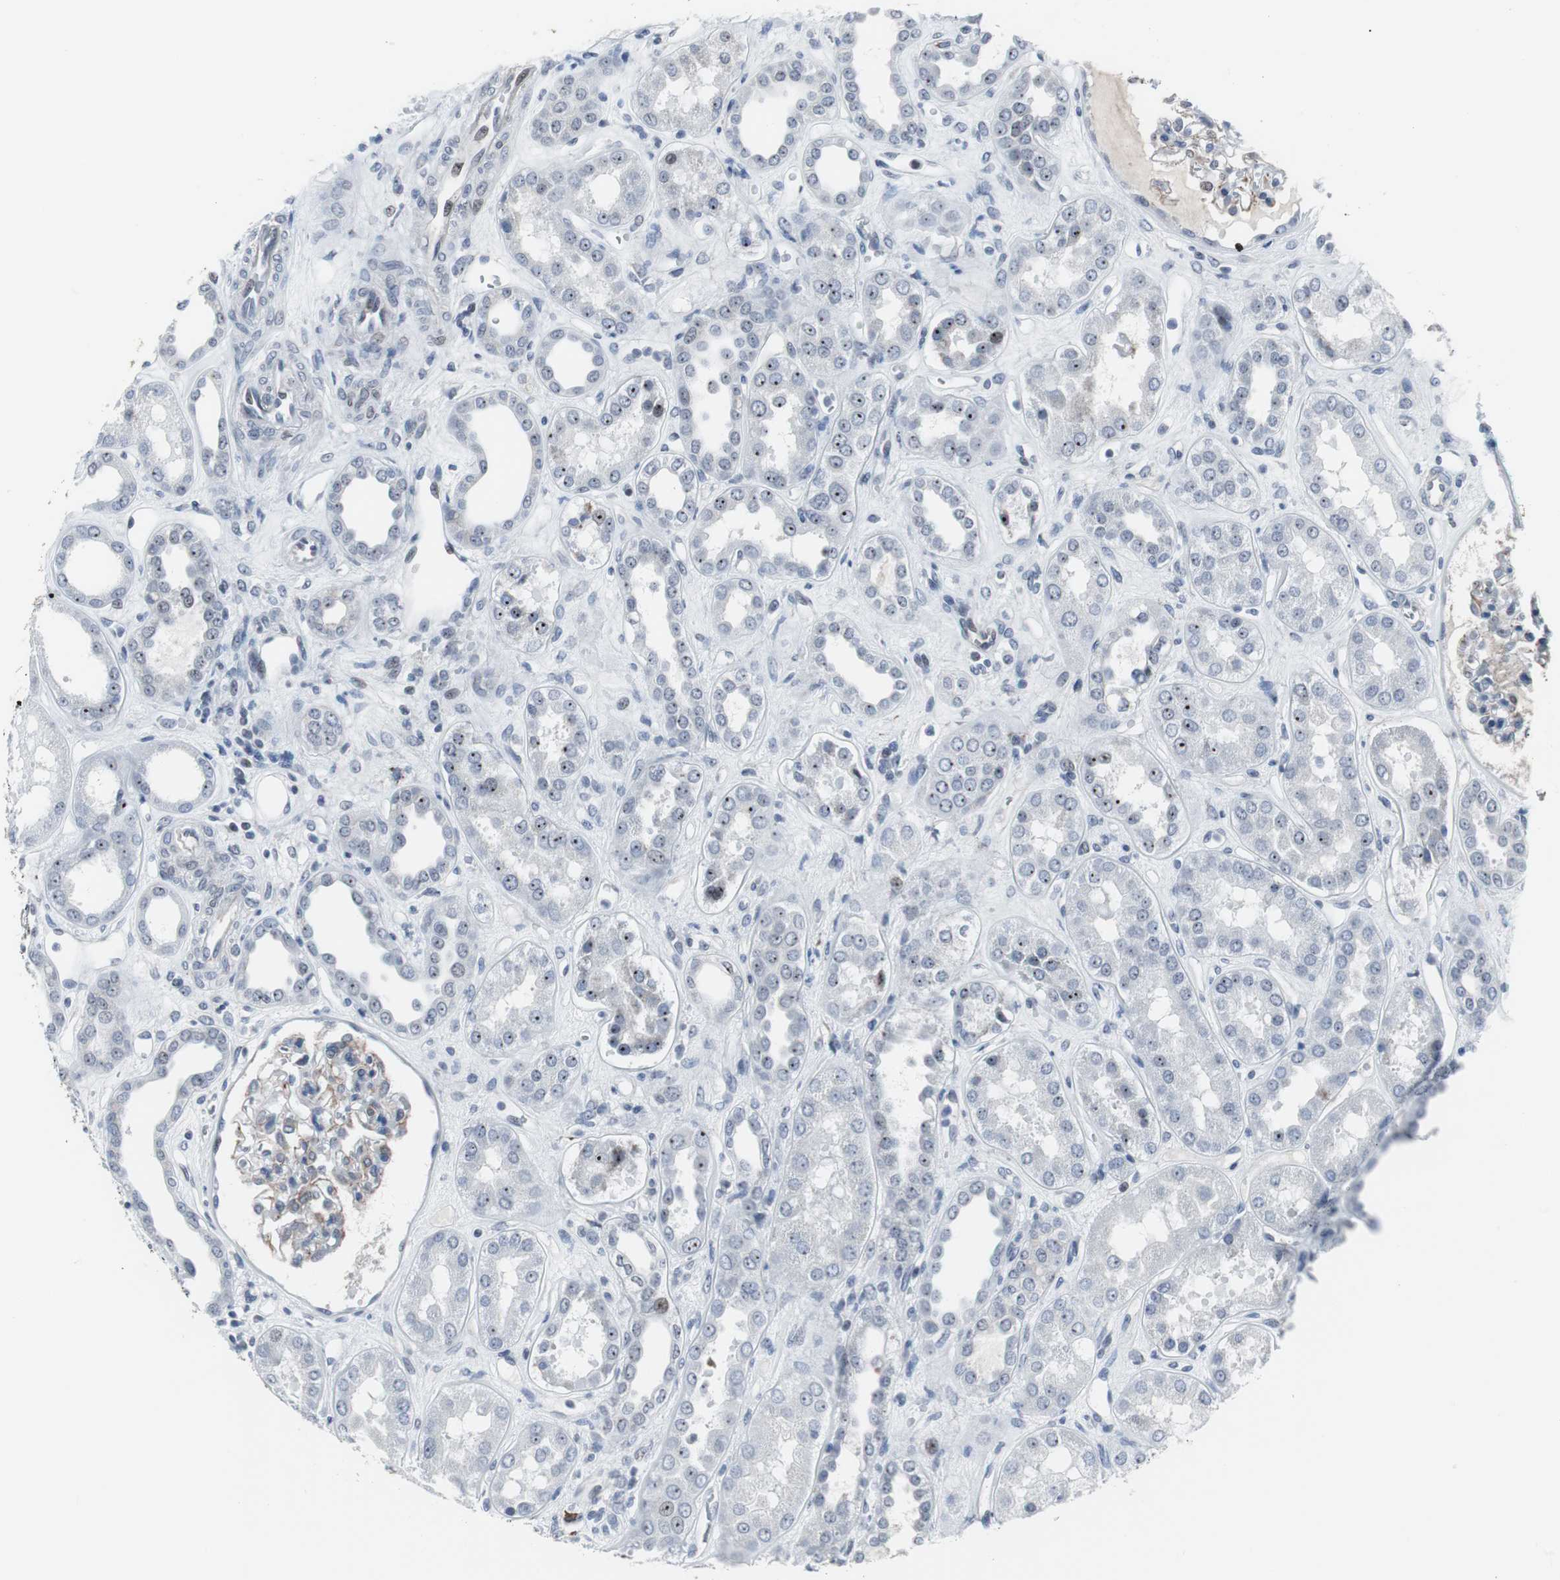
{"staining": {"intensity": "moderate", "quantity": "25%-75%", "location": "cytoplasmic/membranous"}, "tissue": "kidney", "cell_type": "Cells in glomeruli", "image_type": "normal", "snomed": [{"axis": "morphology", "description": "Normal tissue, NOS"}, {"axis": "topography", "description": "Kidney"}], "caption": "A medium amount of moderate cytoplasmic/membranous expression is appreciated in about 25%-75% of cells in glomeruli in unremarkable kidney.", "gene": "DOK1", "patient": {"sex": "male", "age": 59}}